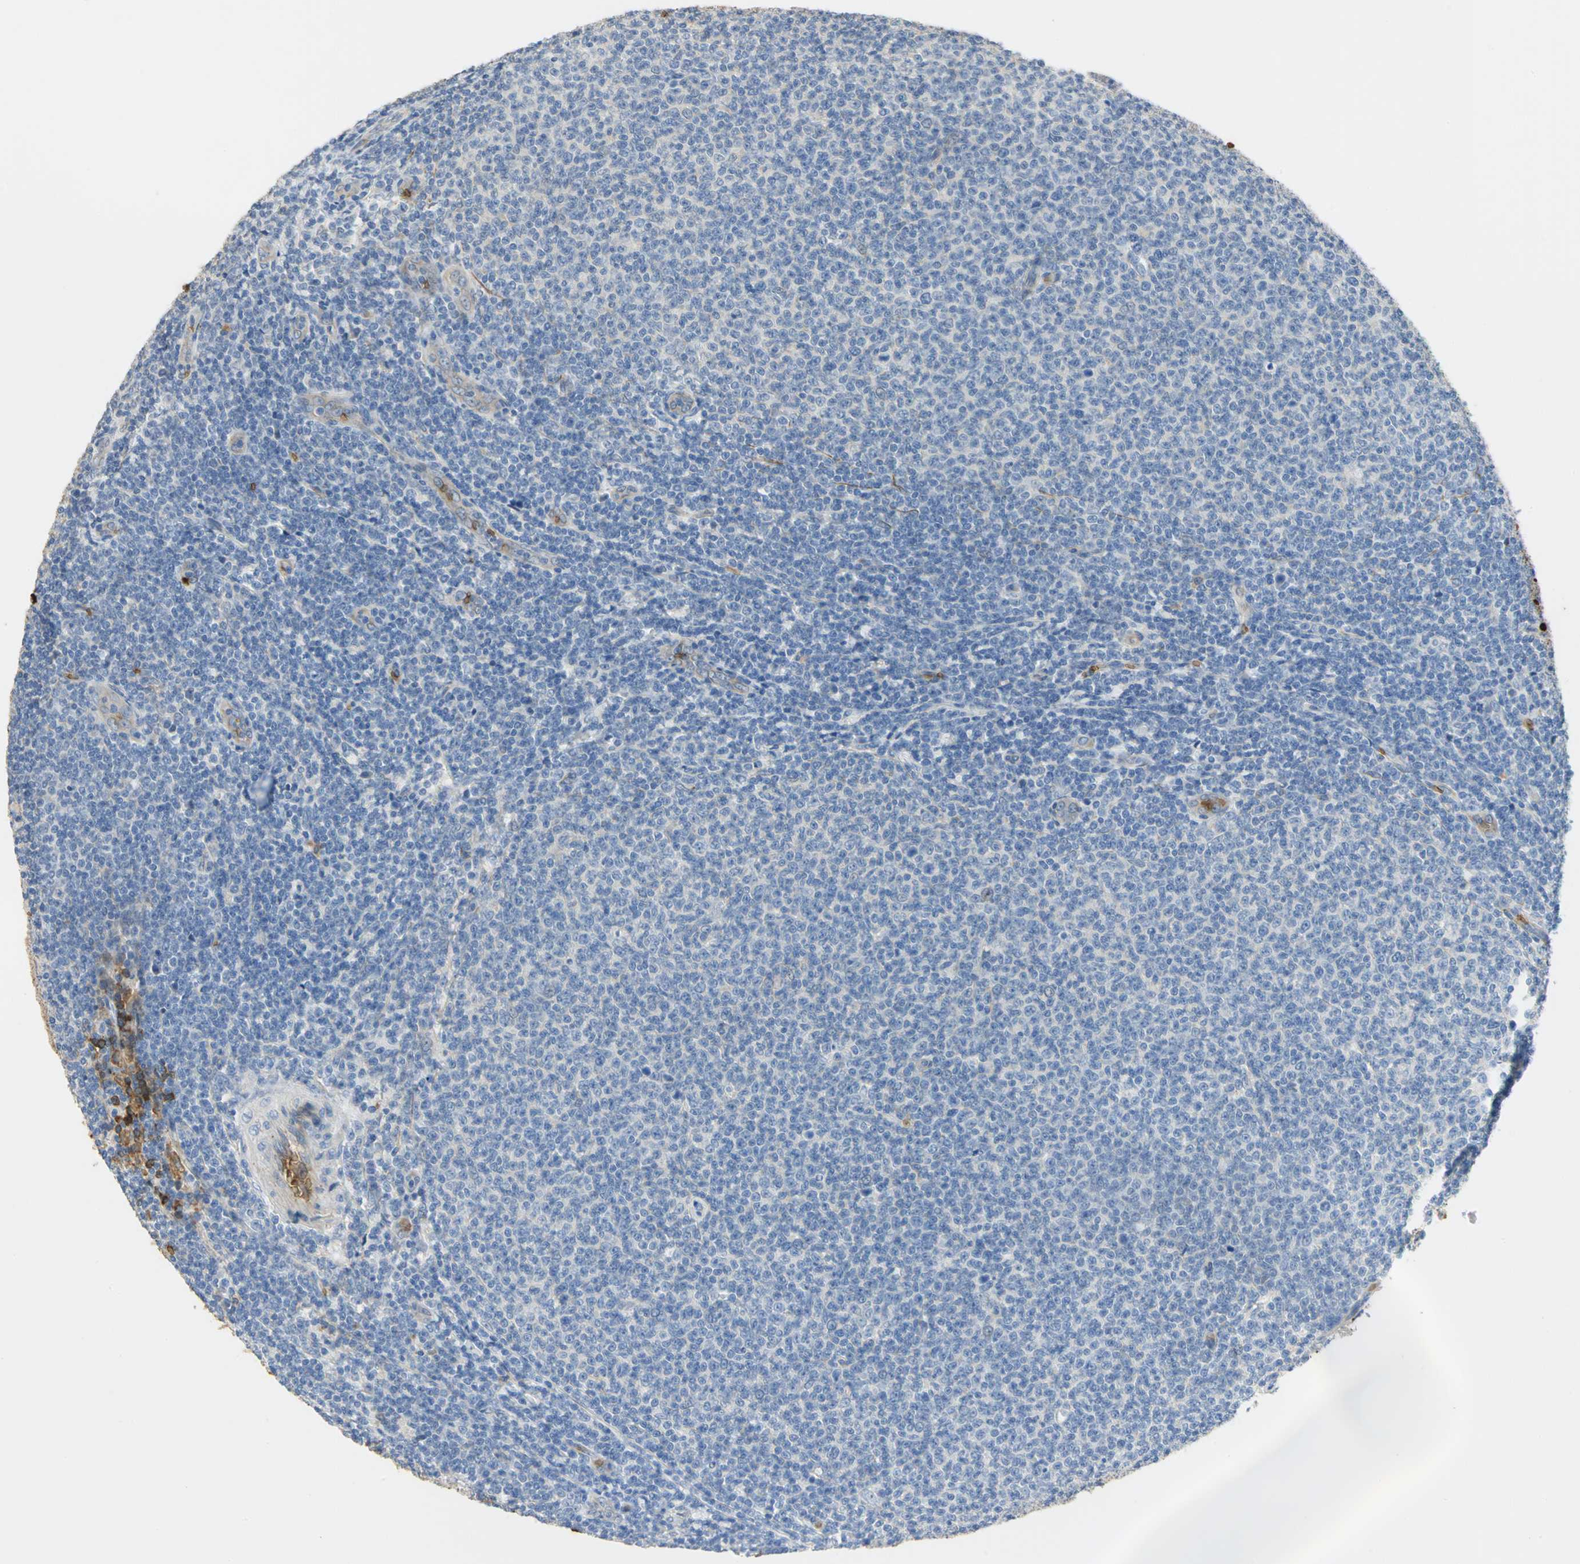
{"staining": {"intensity": "negative", "quantity": "none", "location": "none"}, "tissue": "lymphoma", "cell_type": "Tumor cells", "image_type": "cancer", "snomed": [{"axis": "morphology", "description": "Malignant lymphoma, non-Hodgkin's type, Low grade"}, {"axis": "topography", "description": "Lymph node"}], "caption": "This image is of lymphoma stained with IHC to label a protein in brown with the nuclei are counter-stained blue. There is no positivity in tumor cells.", "gene": "TREM1", "patient": {"sex": "male", "age": 66}}